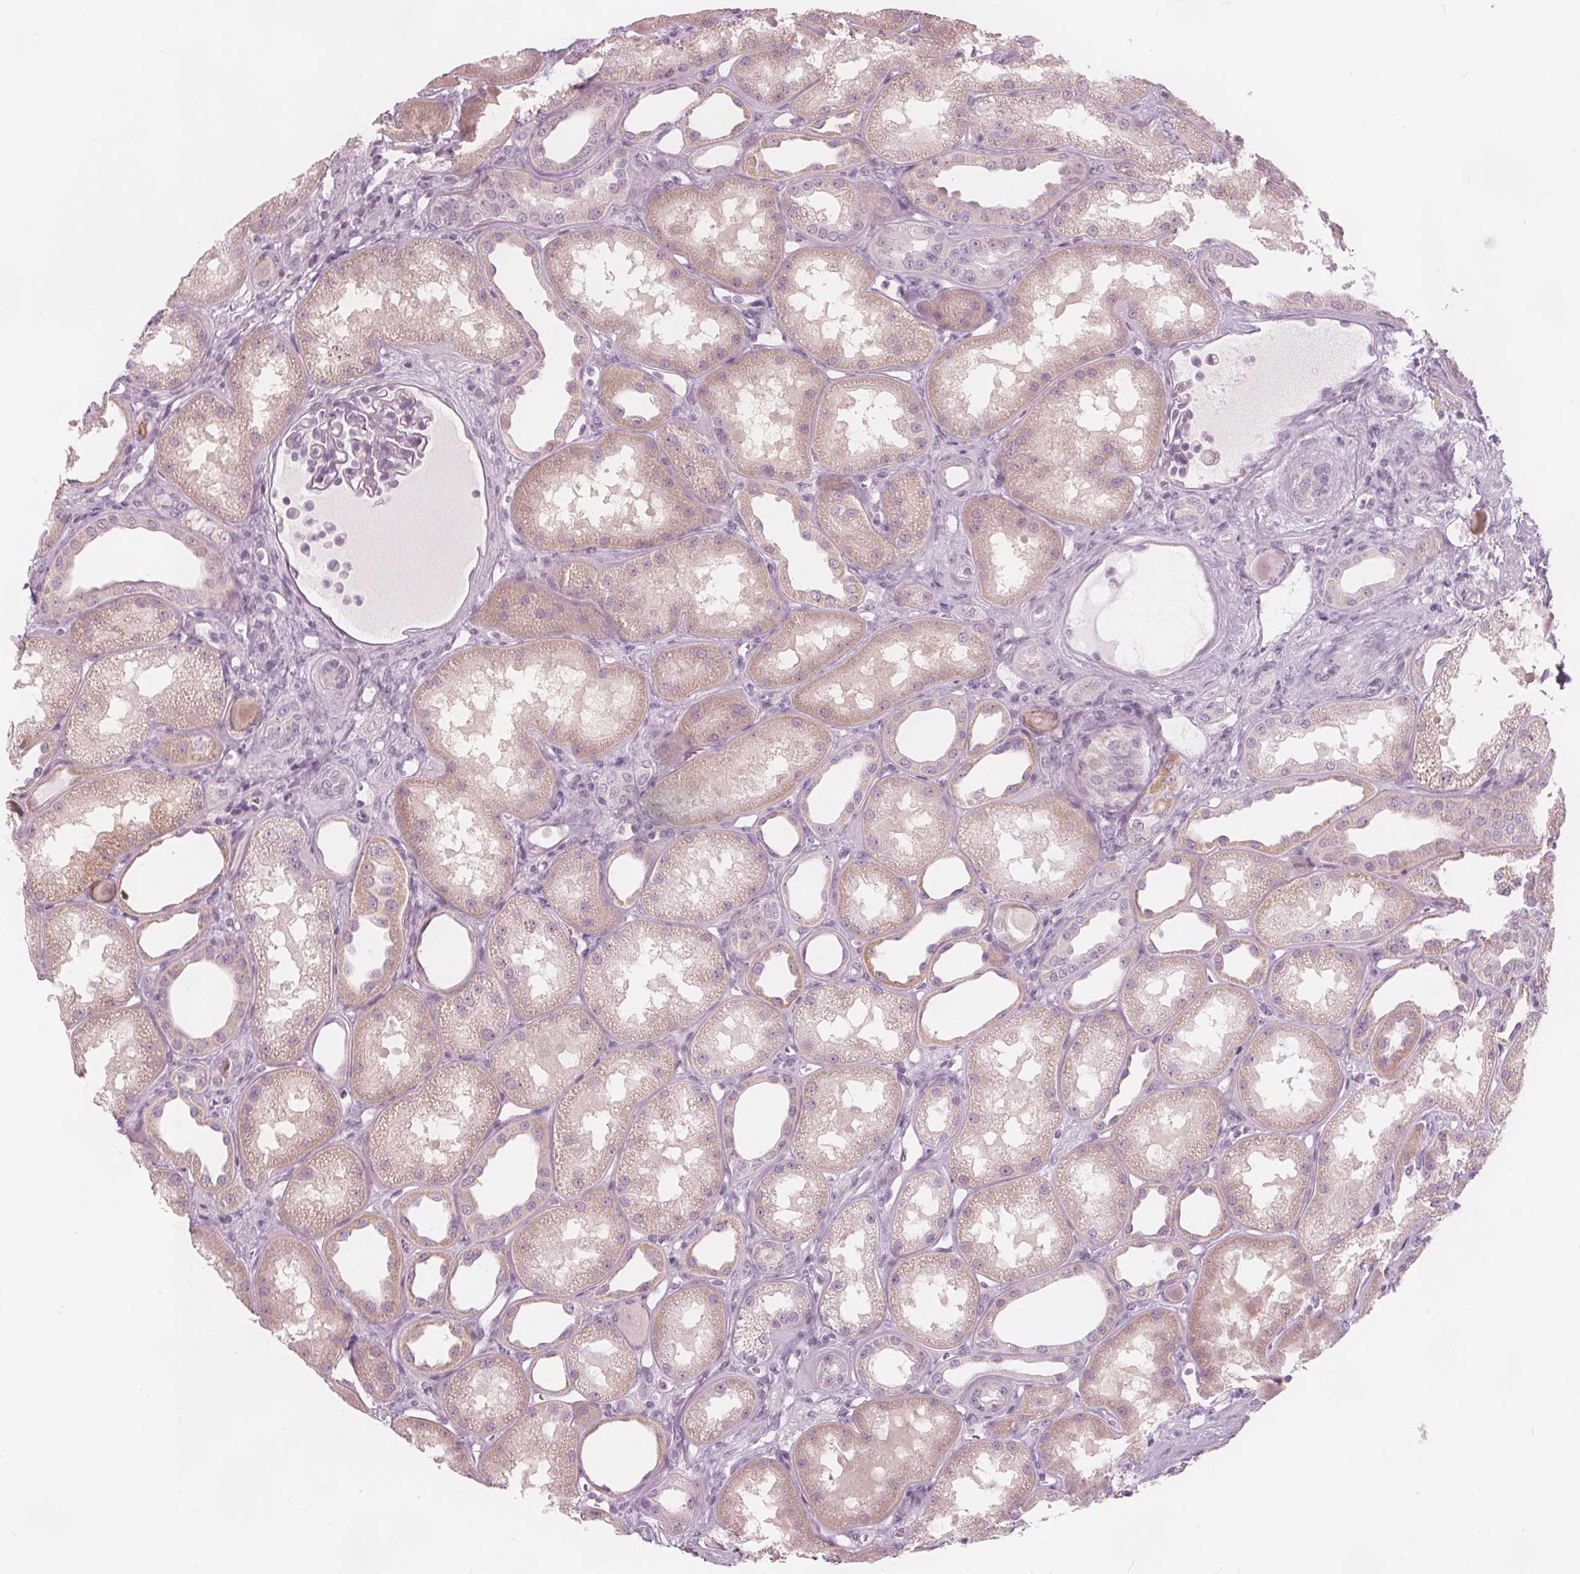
{"staining": {"intensity": "weak", "quantity": "<25%", "location": "cytoplasmic/membranous"}, "tissue": "kidney", "cell_type": "Cells in glomeruli", "image_type": "normal", "snomed": [{"axis": "morphology", "description": "Normal tissue, NOS"}, {"axis": "topography", "description": "Kidney"}], "caption": "This is an immunohistochemistry image of normal kidney. There is no staining in cells in glomeruli.", "gene": "BRSK1", "patient": {"sex": "male", "age": 61}}